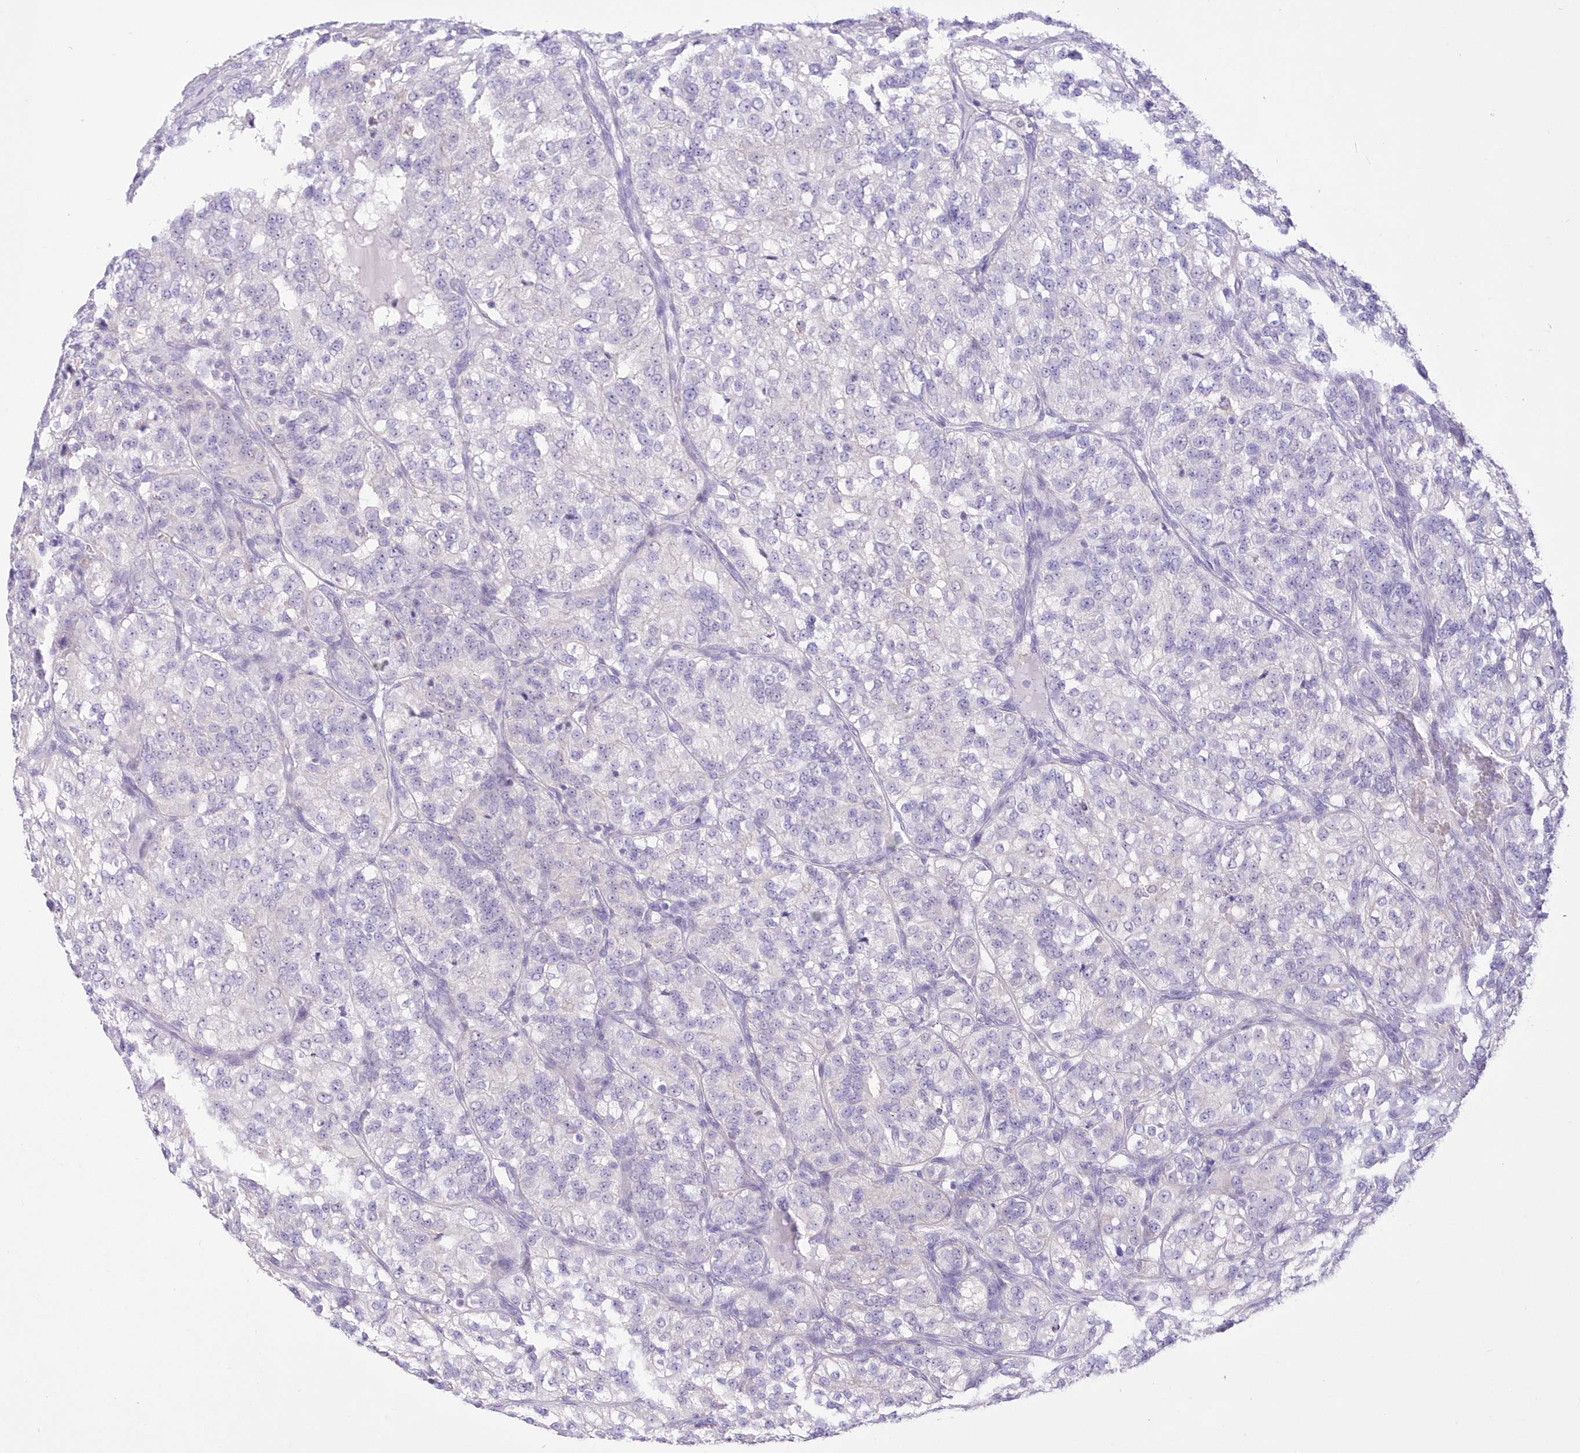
{"staining": {"intensity": "negative", "quantity": "none", "location": "none"}, "tissue": "renal cancer", "cell_type": "Tumor cells", "image_type": "cancer", "snomed": [{"axis": "morphology", "description": "Adenocarcinoma, NOS"}, {"axis": "topography", "description": "Kidney"}], "caption": "The image shows no significant expression in tumor cells of renal cancer.", "gene": "UBA6", "patient": {"sex": "female", "age": 63}}